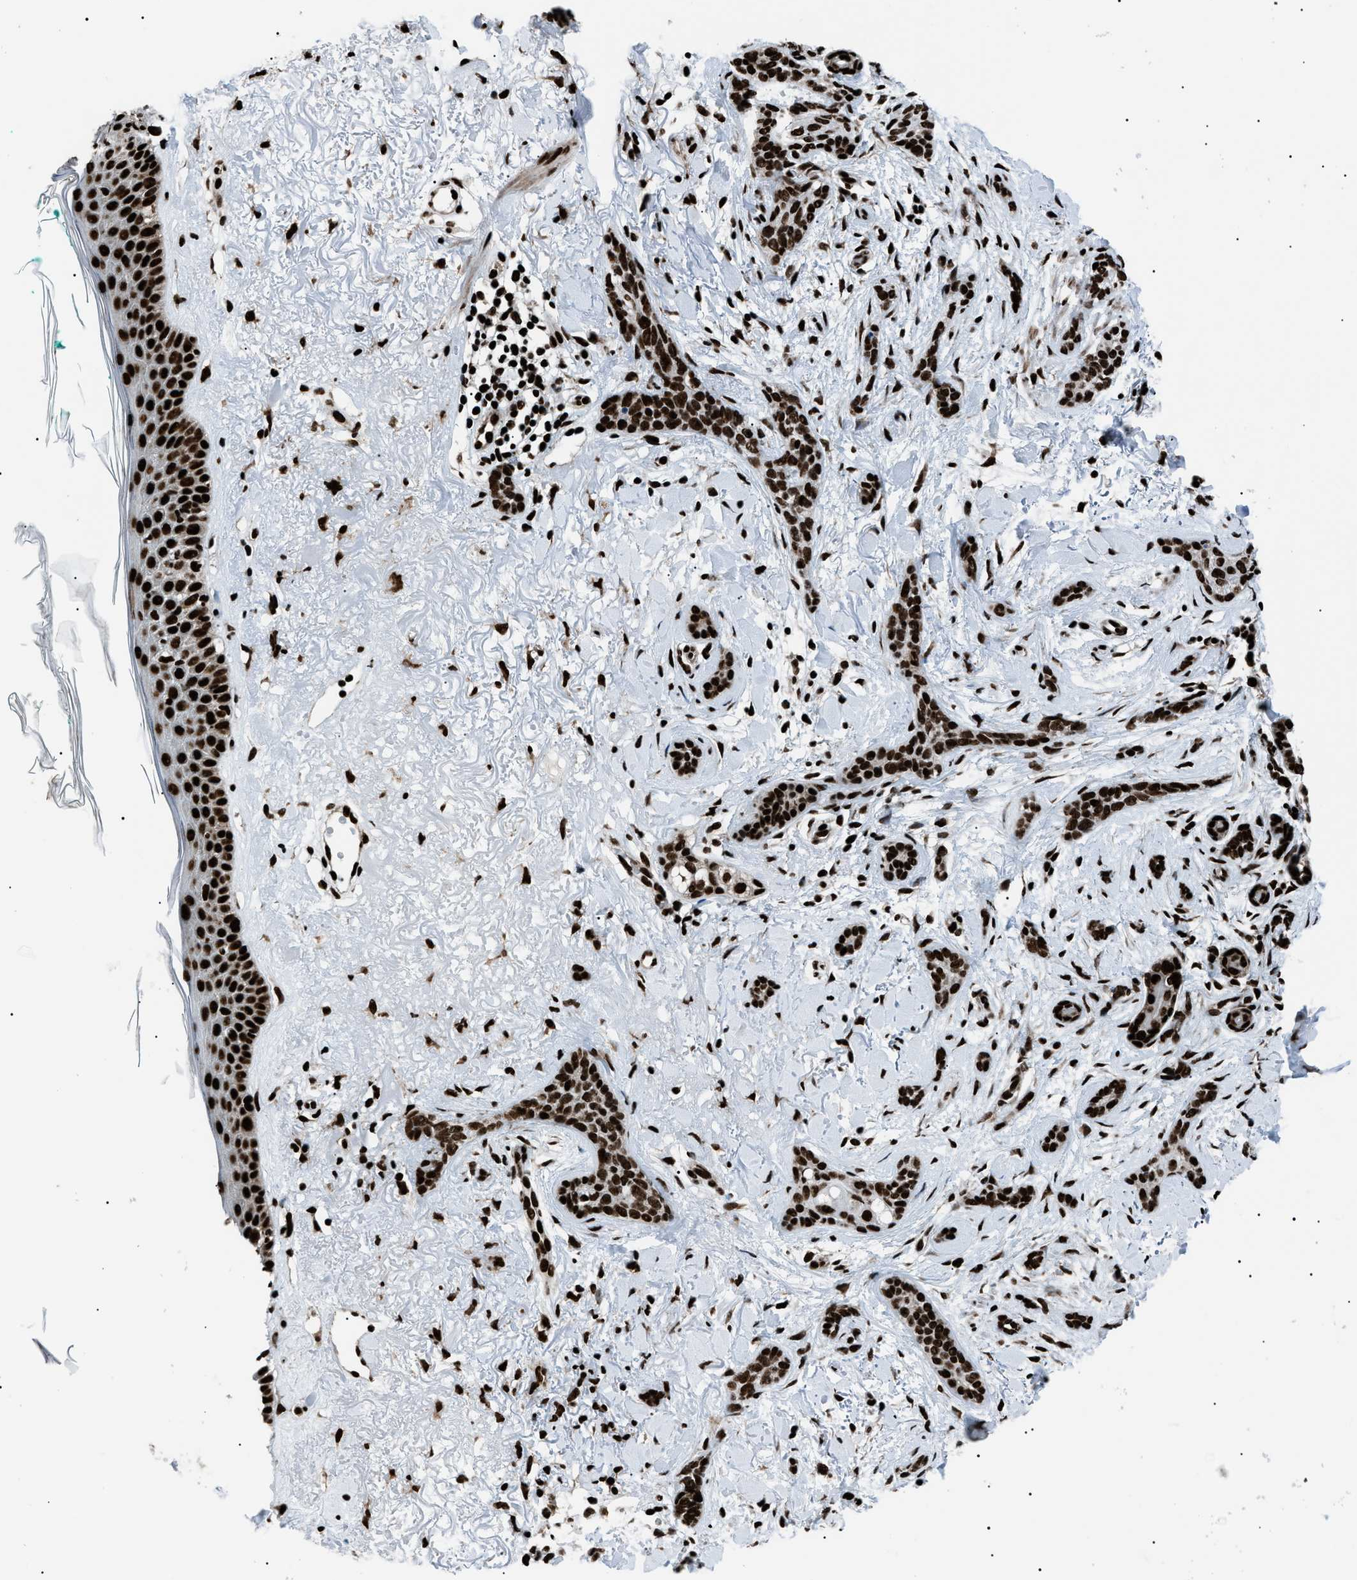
{"staining": {"intensity": "strong", "quantity": ">75%", "location": "nuclear"}, "tissue": "skin cancer", "cell_type": "Tumor cells", "image_type": "cancer", "snomed": [{"axis": "morphology", "description": "Basal cell carcinoma"}, {"axis": "morphology", "description": "Adnexal tumor, benign"}, {"axis": "topography", "description": "Skin"}], "caption": "Immunohistochemistry (DAB) staining of human skin cancer (basal cell carcinoma) reveals strong nuclear protein positivity in about >75% of tumor cells.", "gene": "HNRNPK", "patient": {"sex": "female", "age": 42}}